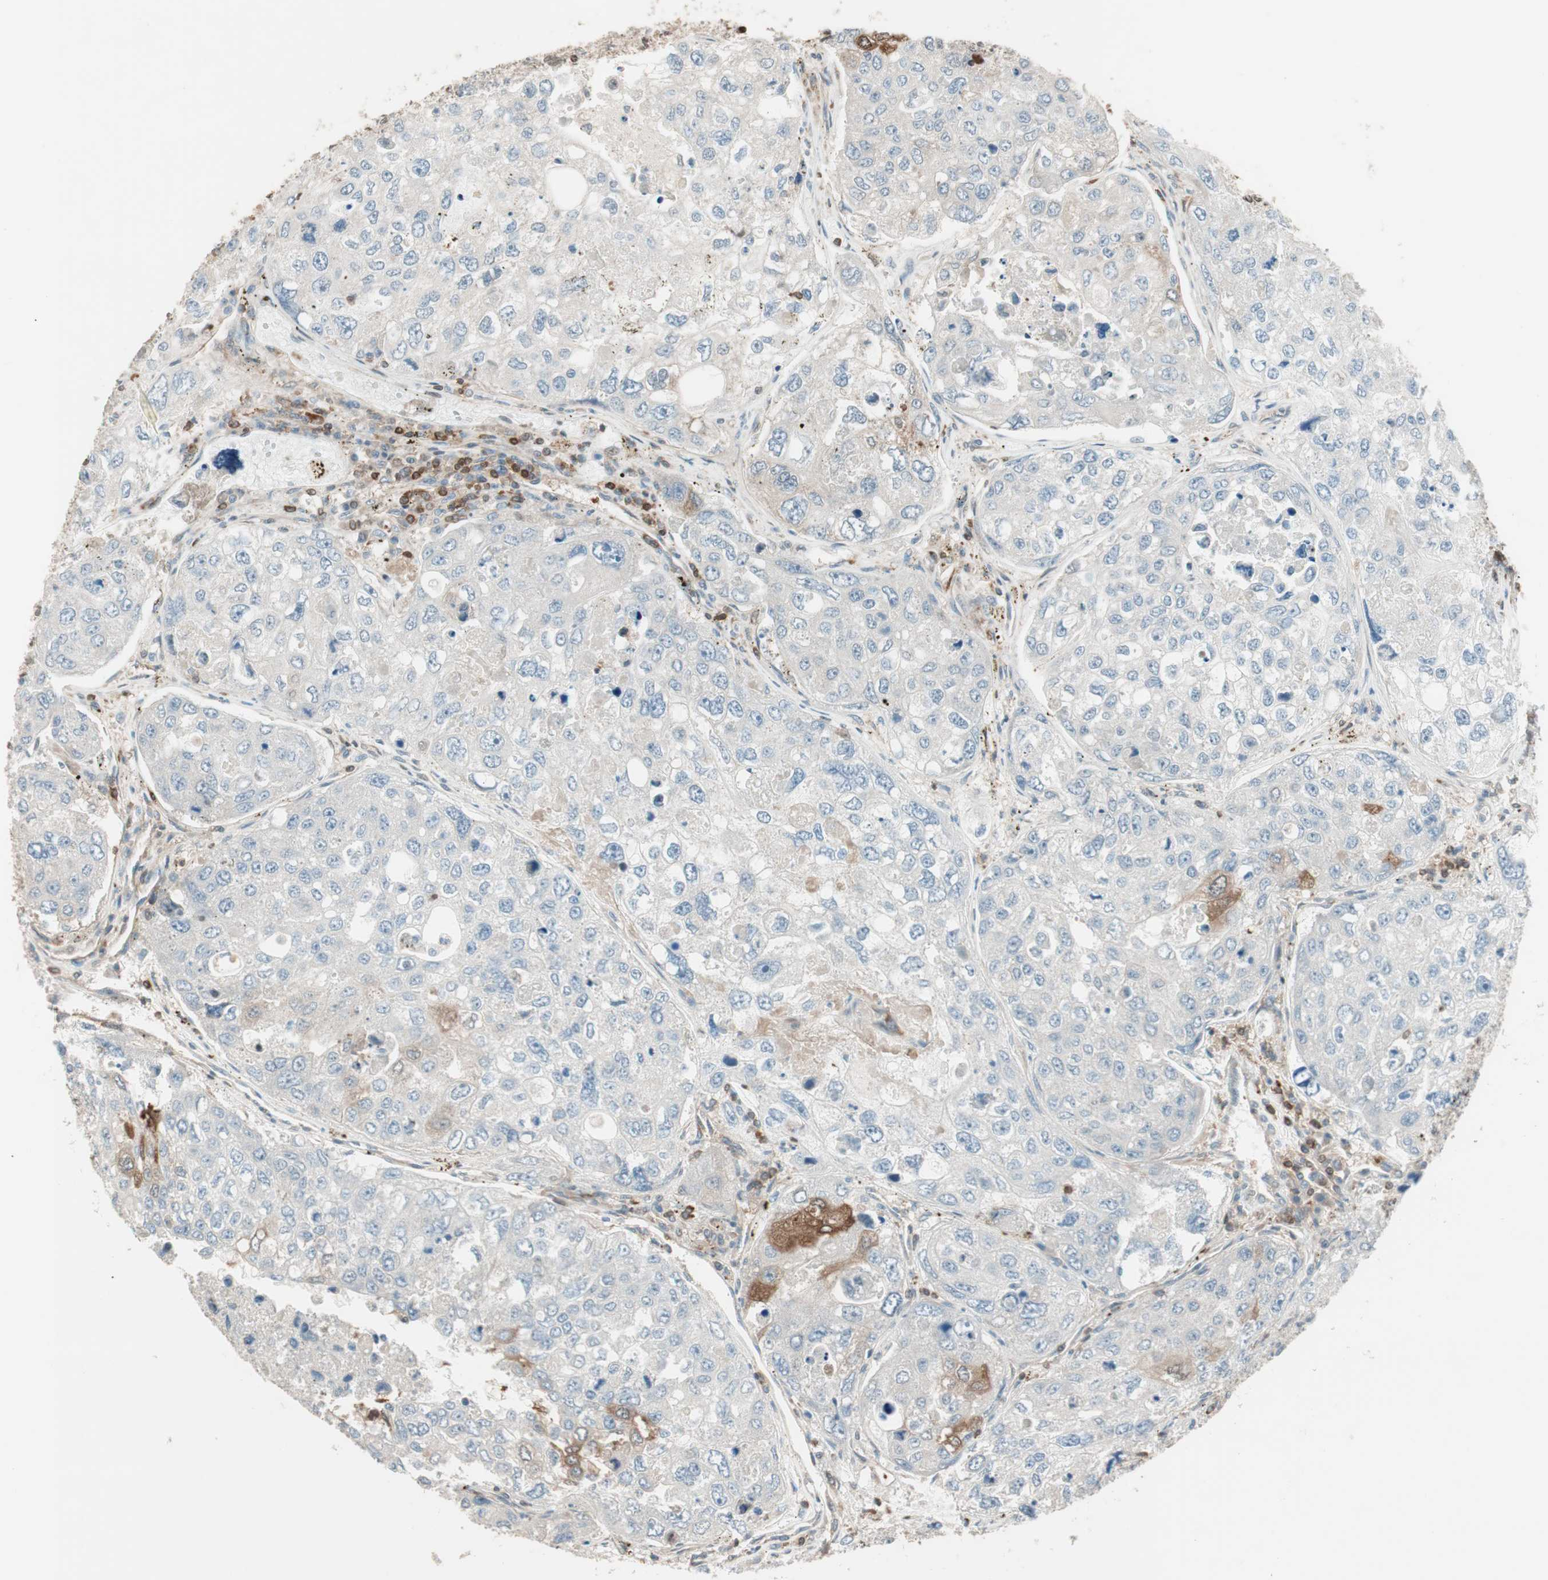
{"staining": {"intensity": "moderate", "quantity": "<25%", "location": "cytoplasmic/membranous"}, "tissue": "urothelial cancer", "cell_type": "Tumor cells", "image_type": "cancer", "snomed": [{"axis": "morphology", "description": "Urothelial carcinoma, High grade"}, {"axis": "topography", "description": "Lymph node"}, {"axis": "topography", "description": "Urinary bladder"}], "caption": "Tumor cells show low levels of moderate cytoplasmic/membranous expression in about <25% of cells in human urothelial cancer. The staining was performed using DAB, with brown indicating positive protein expression. Nuclei are stained blue with hematoxylin.", "gene": "BIN1", "patient": {"sex": "male", "age": 51}}